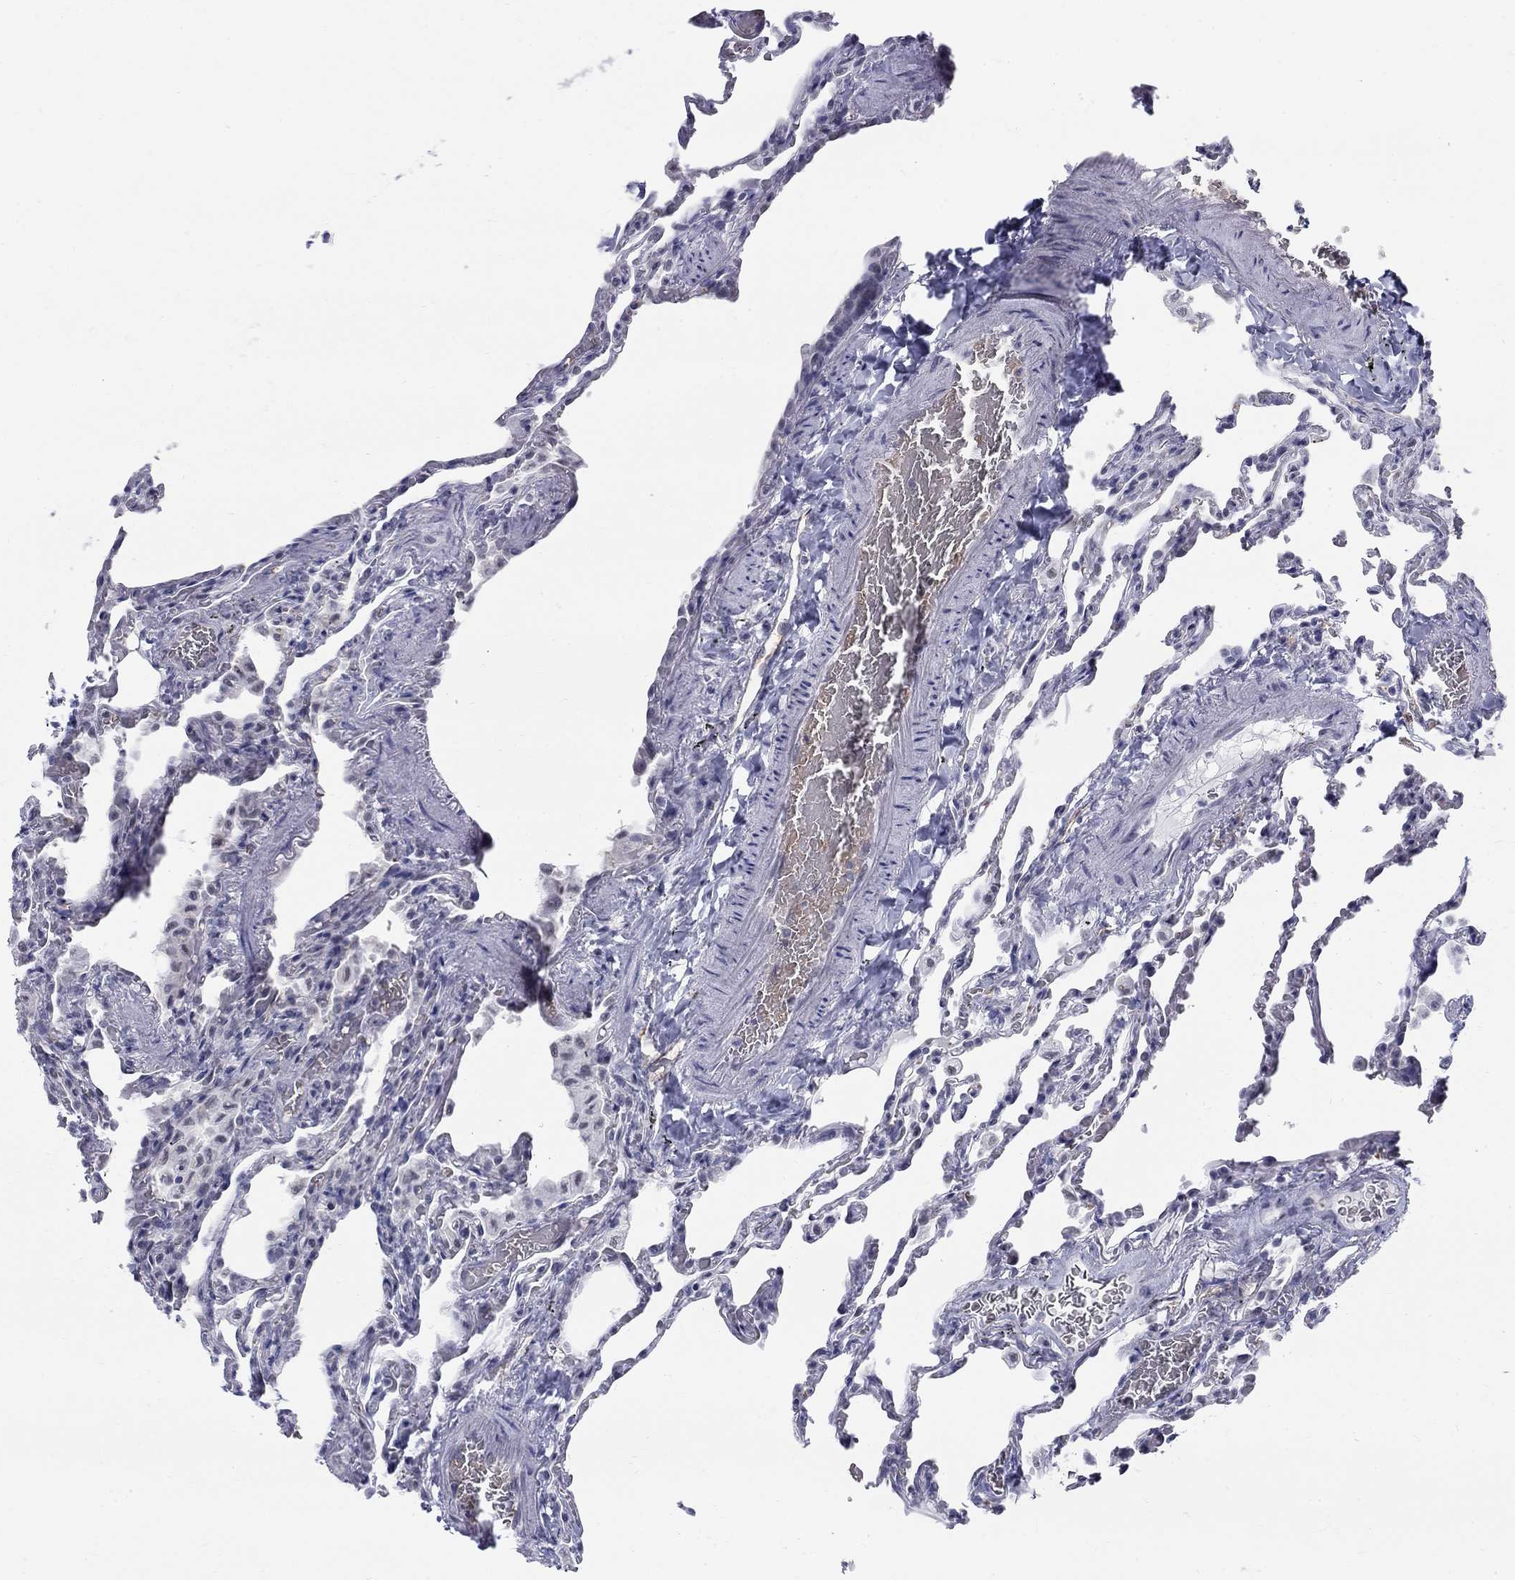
{"staining": {"intensity": "negative", "quantity": "none", "location": "none"}, "tissue": "lung", "cell_type": "Alveolar cells", "image_type": "normal", "snomed": [{"axis": "morphology", "description": "Normal tissue, NOS"}, {"axis": "topography", "description": "Lung"}], "caption": "Human lung stained for a protein using IHC displays no staining in alveolar cells.", "gene": "DMTN", "patient": {"sex": "female", "age": 43}}